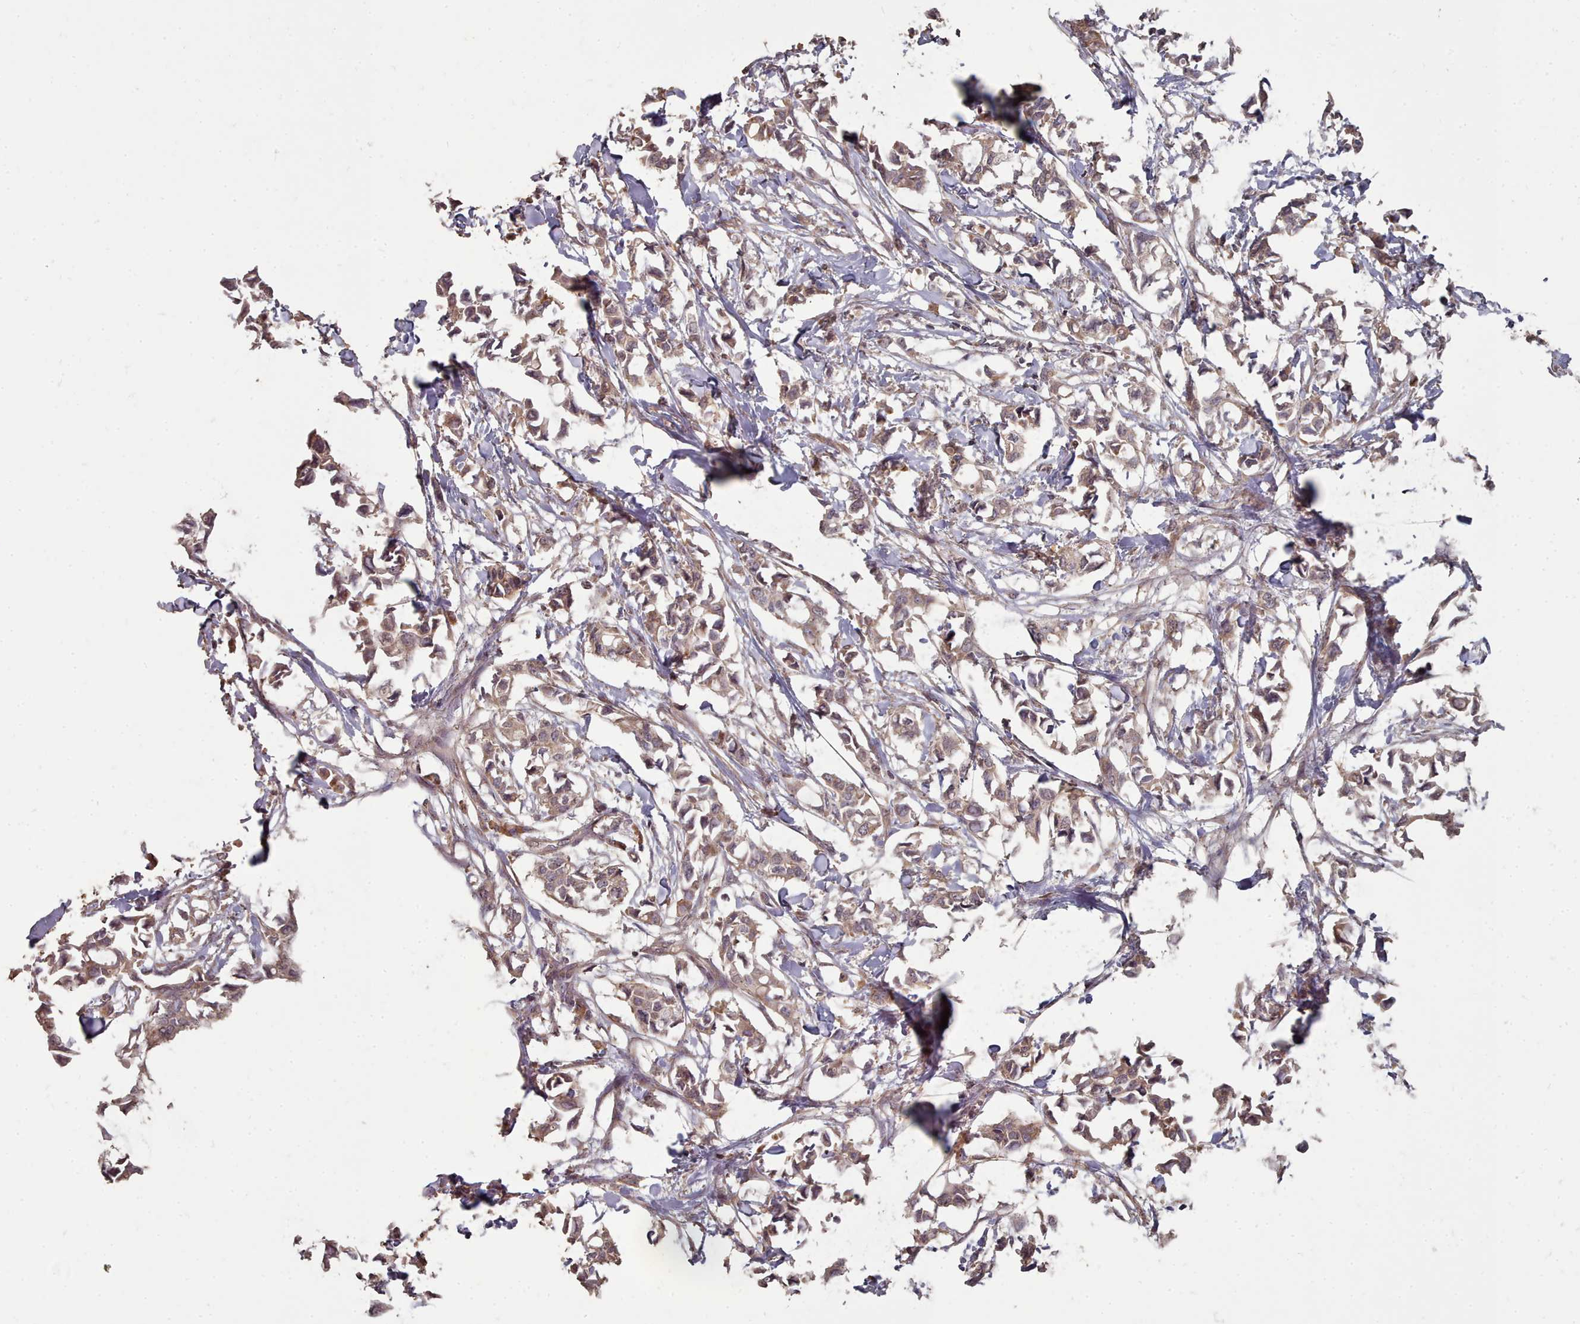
{"staining": {"intensity": "weak", "quantity": ">75%", "location": "cytoplasmic/membranous"}, "tissue": "breast cancer", "cell_type": "Tumor cells", "image_type": "cancer", "snomed": [{"axis": "morphology", "description": "Duct carcinoma"}, {"axis": "topography", "description": "Breast"}], "caption": "Immunohistochemical staining of human breast cancer exhibits low levels of weak cytoplasmic/membranous protein staining in about >75% of tumor cells.", "gene": "ACKR3", "patient": {"sex": "female", "age": 41}}